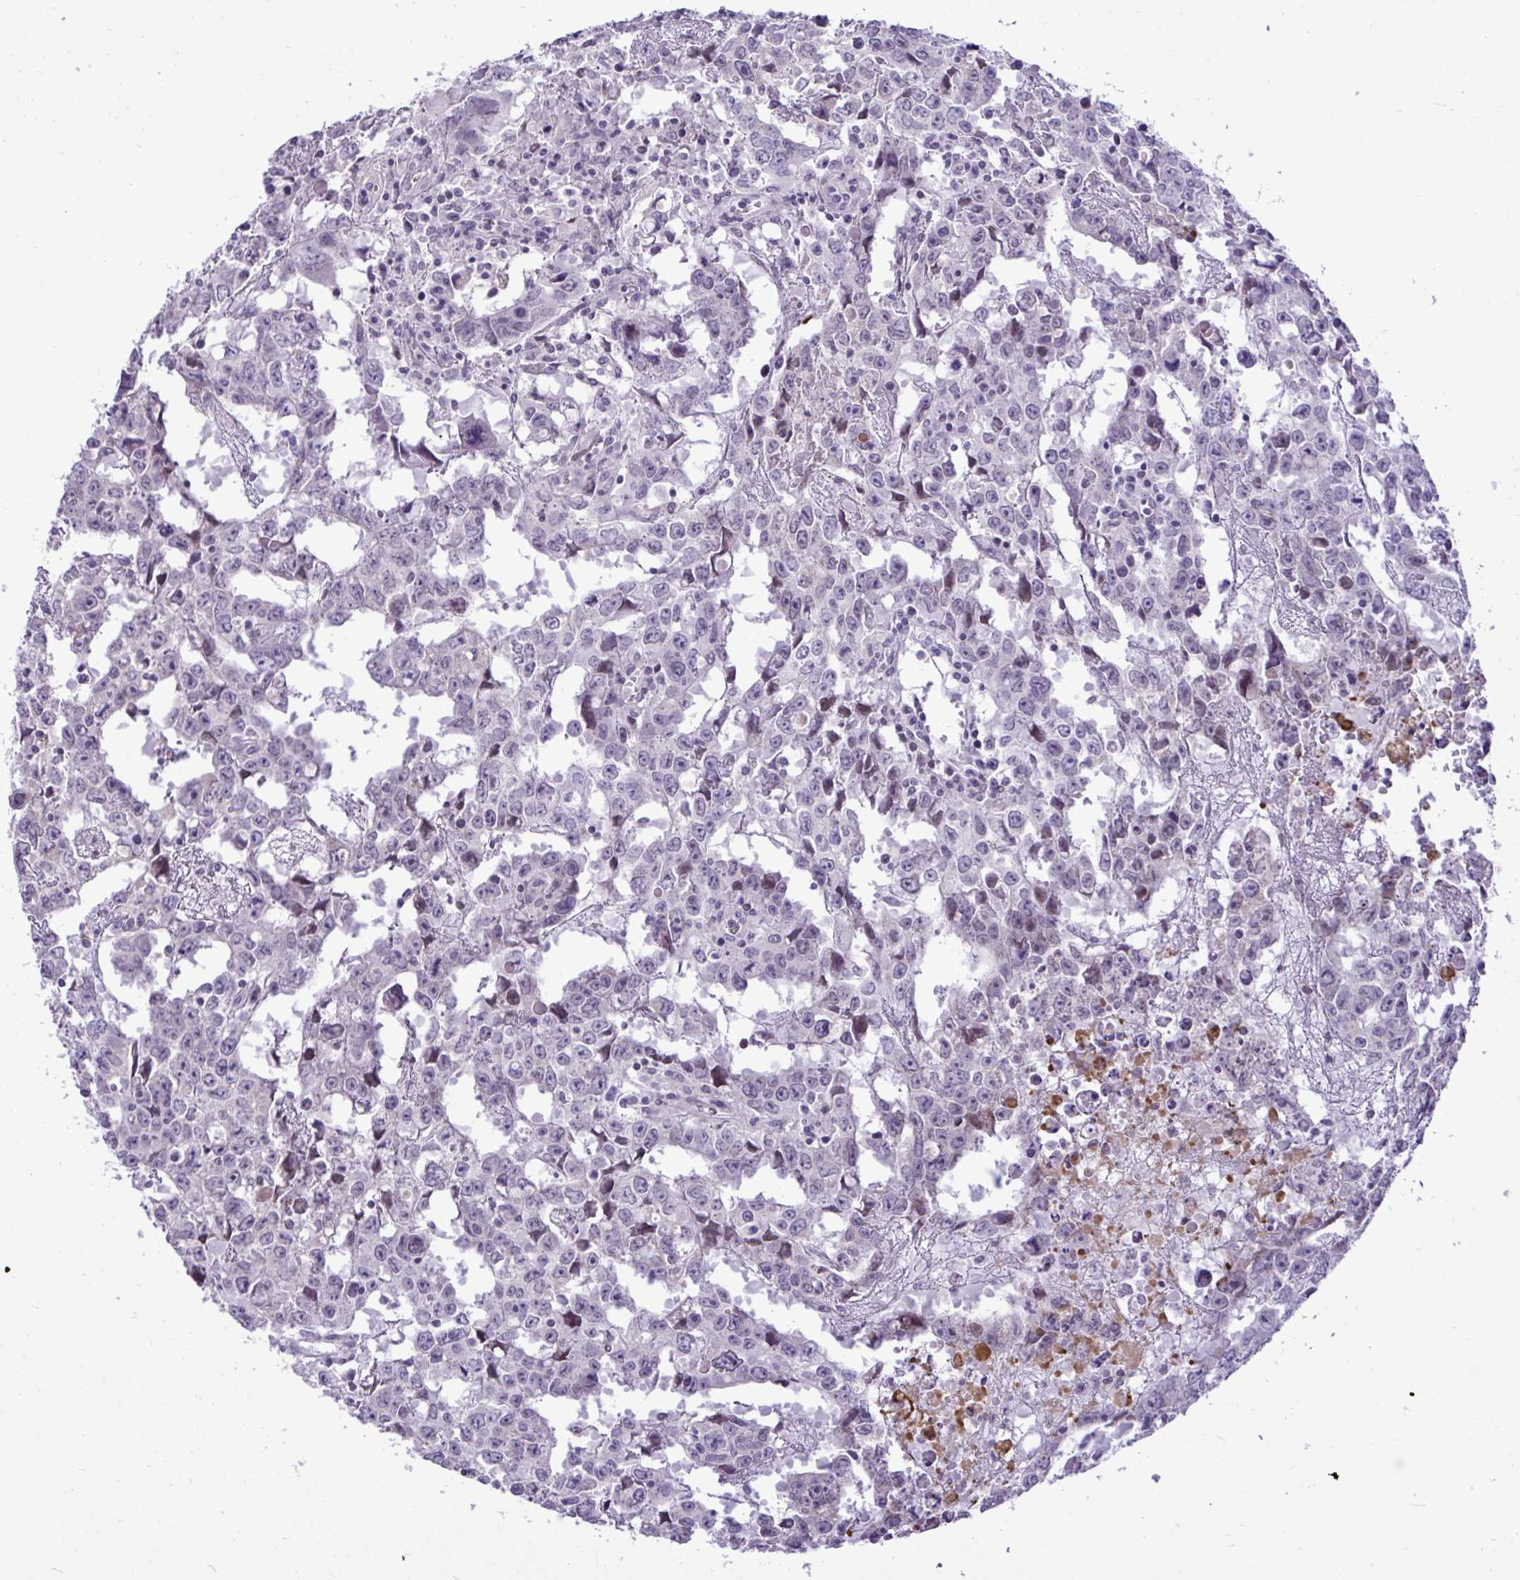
{"staining": {"intensity": "negative", "quantity": "none", "location": "none"}, "tissue": "testis cancer", "cell_type": "Tumor cells", "image_type": "cancer", "snomed": [{"axis": "morphology", "description": "Carcinoma, Embryonal, NOS"}, {"axis": "topography", "description": "Testis"}], "caption": "Embryonal carcinoma (testis) was stained to show a protein in brown. There is no significant staining in tumor cells. (DAB (3,3'-diaminobenzidine) immunohistochemistry (IHC), high magnification).", "gene": "SPAG1", "patient": {"sex": "male", "age": 22}}